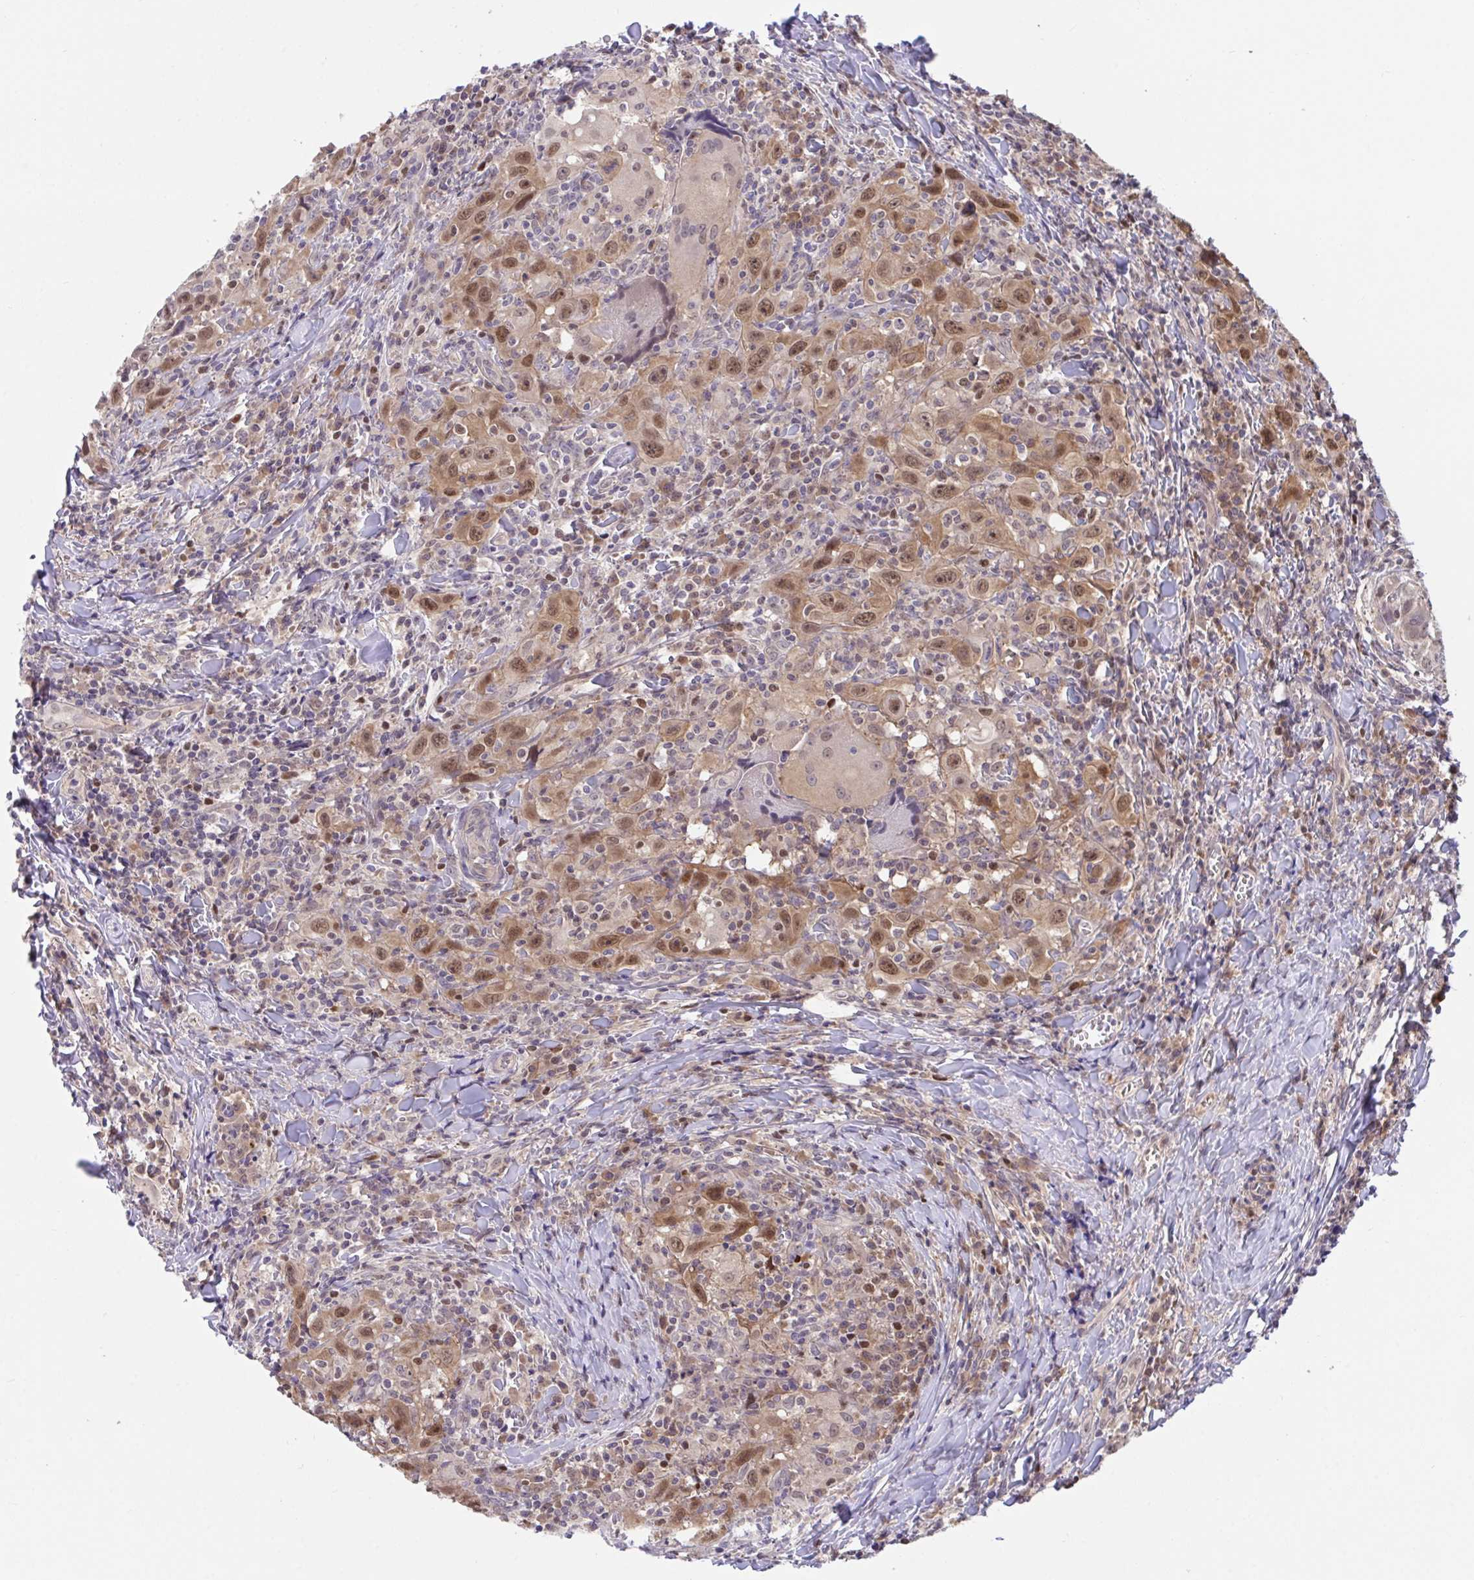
{"staining": {"intensity": "moderate", "quantity": ">75%", "location": "nuclear"}, "tissue": "head and neck cancer", "cell_type": "Tumor cells", "image_type": "cancer", "snomed": [{"axis": "morphology", "description": "Squamous cell carcinoma, NOS"}, {"axis": "topography", "description": "Head-Neck"}], "caption": "IHC histopathology image of neoplastic tissue: human head and neck cancer (squamous cell carcinoma) stained using IHC reveals medium levels of moderate protein expression localized specifically in the nuclear of tumor cells, appearing as a nuclear brown color.", "gene": "ZNF444", "patient": {"sex": "female", "age": 95}}